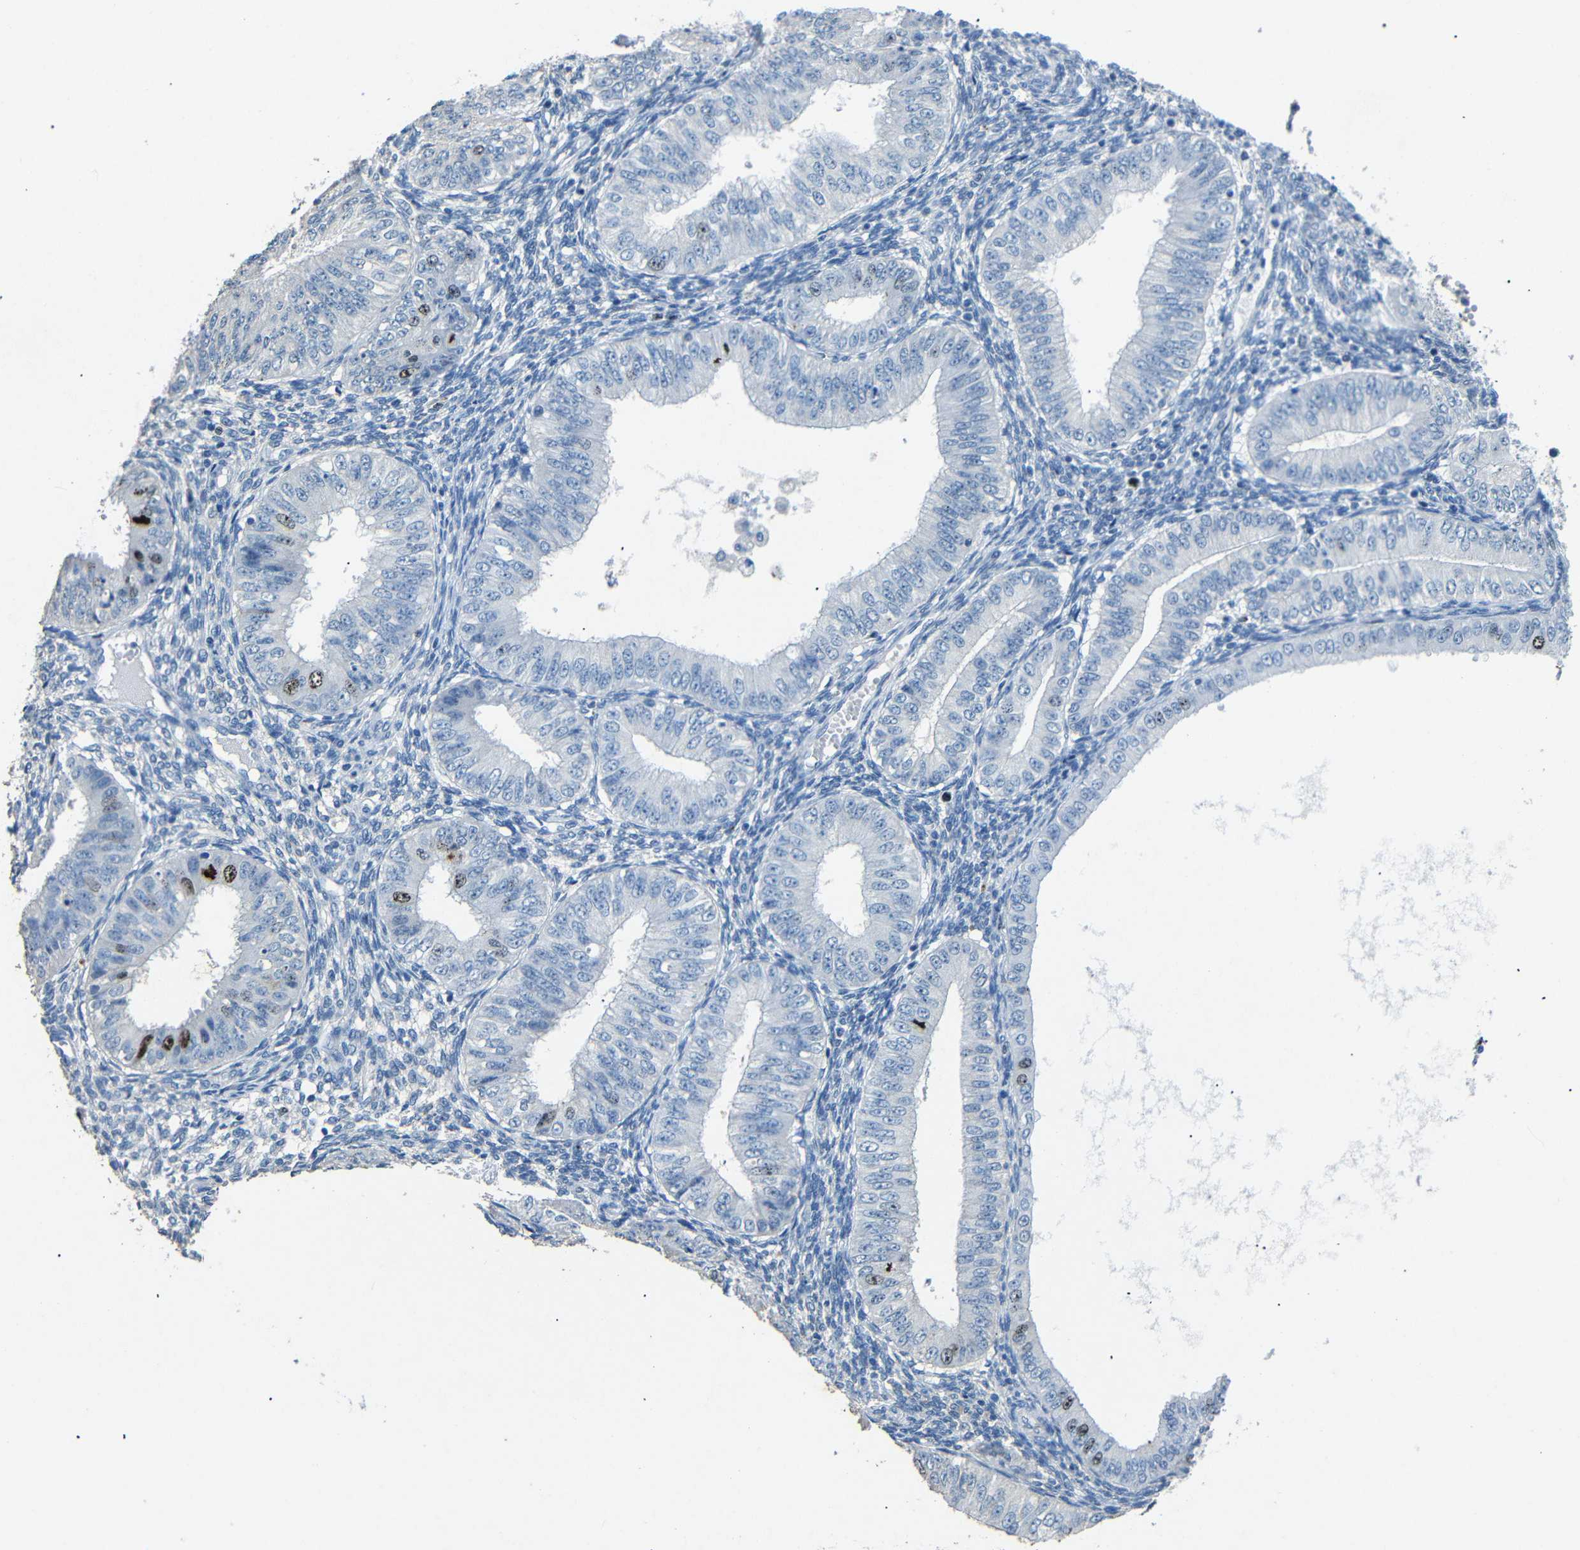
{"staining": {"intensity": "strong", "quantity": "<25%", "location": "nuclear"}, "tissue": "endometrial cancer", "cell_type": "Tumor cells", "image_type": "cancer", "snomed": [{"axis": "morphology", "description": "Normal tissue, NOS"}, {"axis": "morphology", "description": "Adenocarcinoma, NOS"}, {"axis": "topography", "description": "Endometrium"}], "caption": "Endometrial adenocarcinoma stained with IHC reveals strong nuclear staining in approximately <25% of tumor cells.", "gene": "INCENP", "patient": {"sex": "female", "age": 53}}